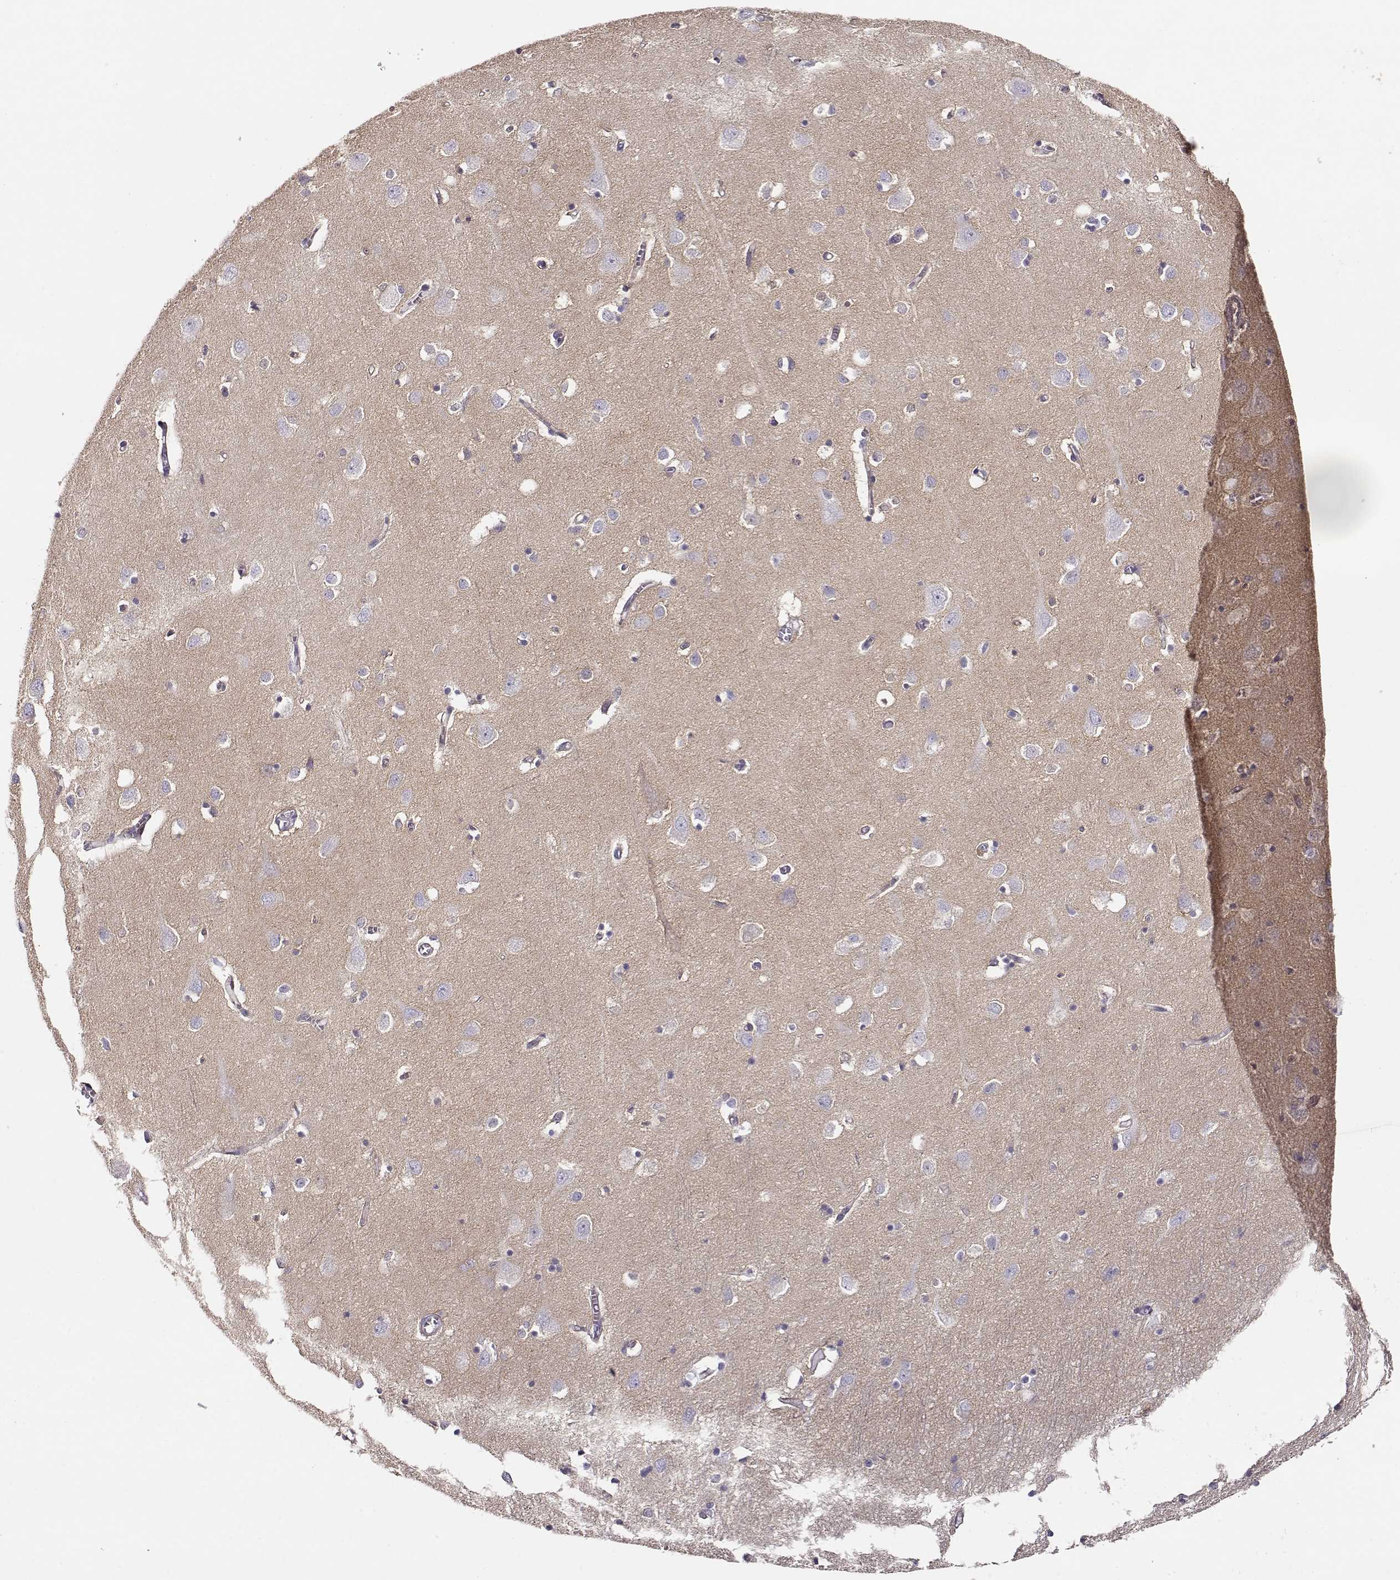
{"staining": {"intensity": "negative", "quantity": "none", "location": "none"}, "tissue": "cerebral cortex", "cell_type": "Endothelial cells", "image_type": "normal", "snomed": [{"axis": "morphology", "description": "Normal tissue, NOS"}, {"axis": "topography", "description": "Cerebral cortex"}], "caption": "Endothelial cells show no significant protein positivity in unremarkable cerebral cortex. Nuclei are stained in blue.", "gene": "NDRG4", "patient": {"sex": "male", "age": 70}}